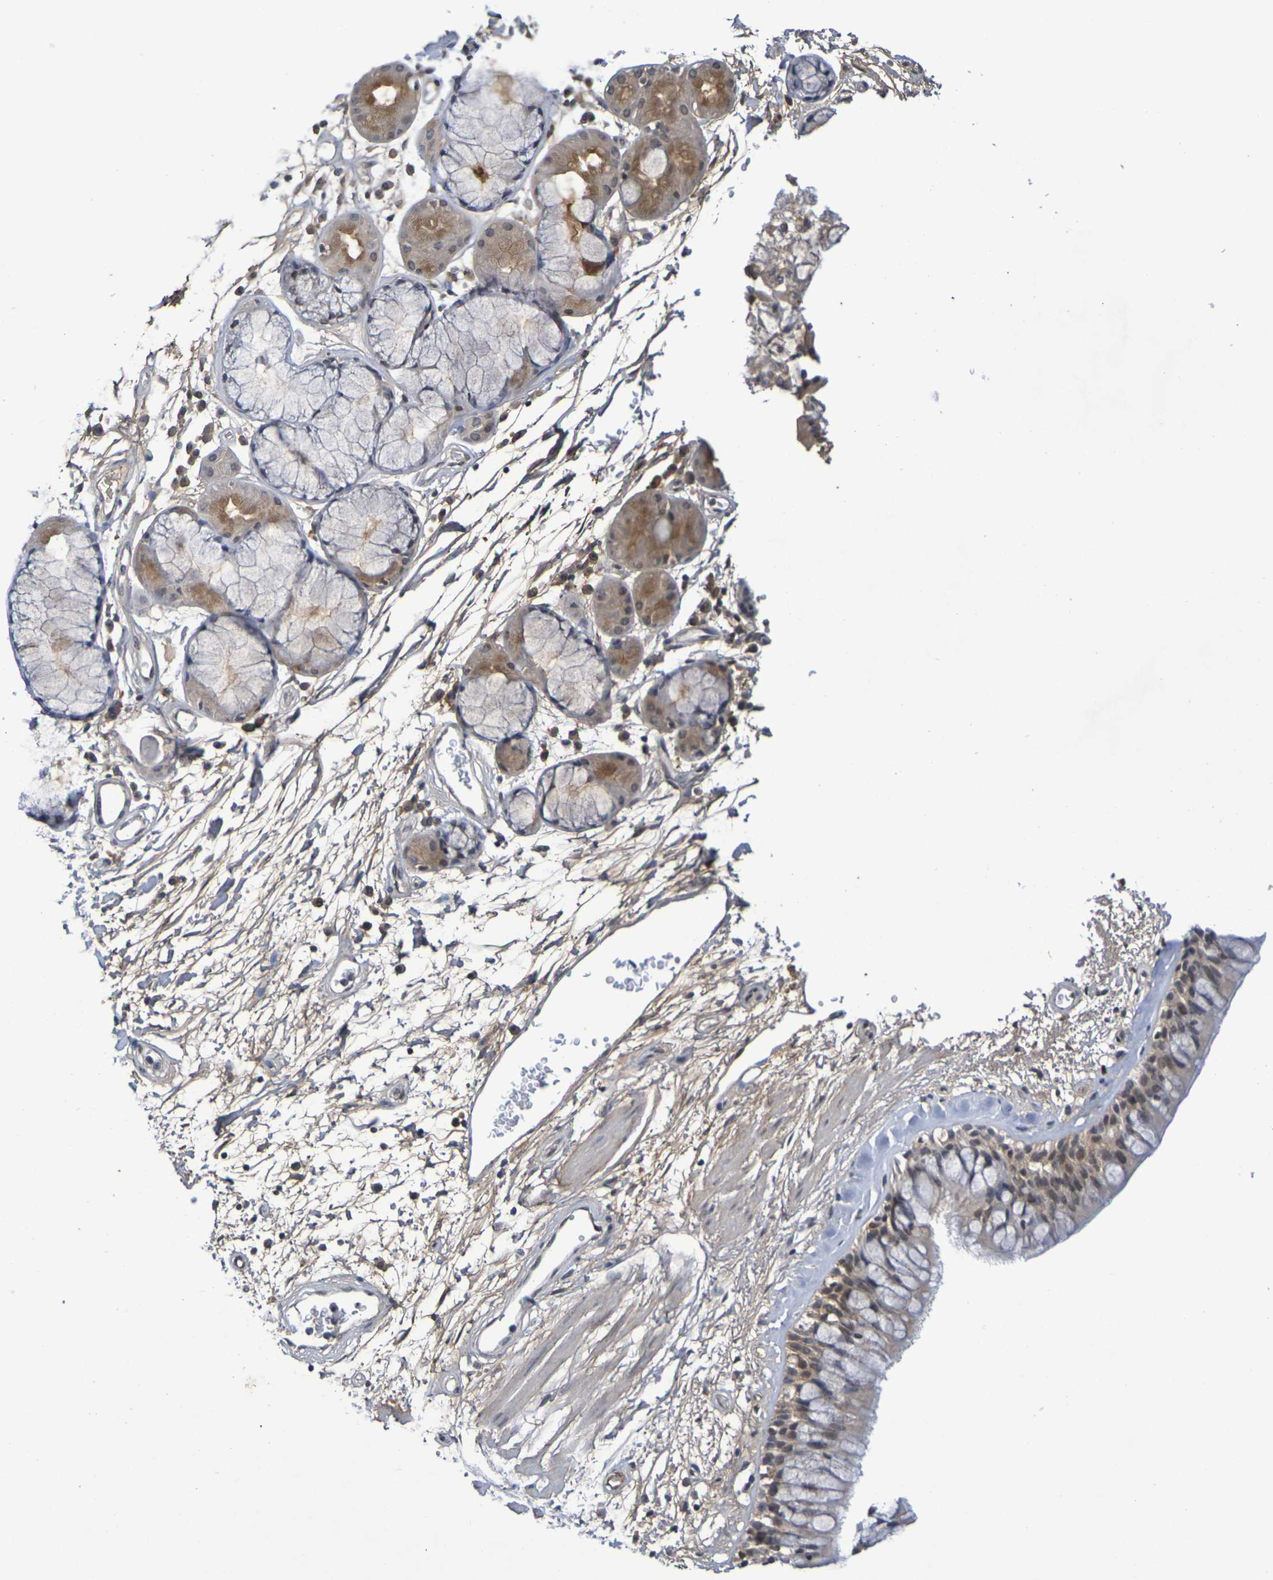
{"staining": {"intensity": "moderate", "quantity": ">75%", "location": "cytoplasmic/membranous,nuclear"}, "tissue": "bronchus", "cell_type": "Respiratory epithelial cells", "image_type": "normal", "snomed": [{"axis": "morphology", "description": "Normal tissue, NOS"}, {"axis": "morphology", "description": "Adenocarcinoma, NOS"}, {"axis": "topography", "description": "Bronchus"}, {"axis": "topography", "description": "Lung"}], "caption": "DAB (3,3'-diaminobenzidine) immunohistochemical staining of benign human bronchus exhibits moderate cytoplasmic/membranous,nuclear protein expression in approximately >75% of respiratory epithelial cells.", "gene": "TERF2", "patient": {"sex": "female", "age": 54}}